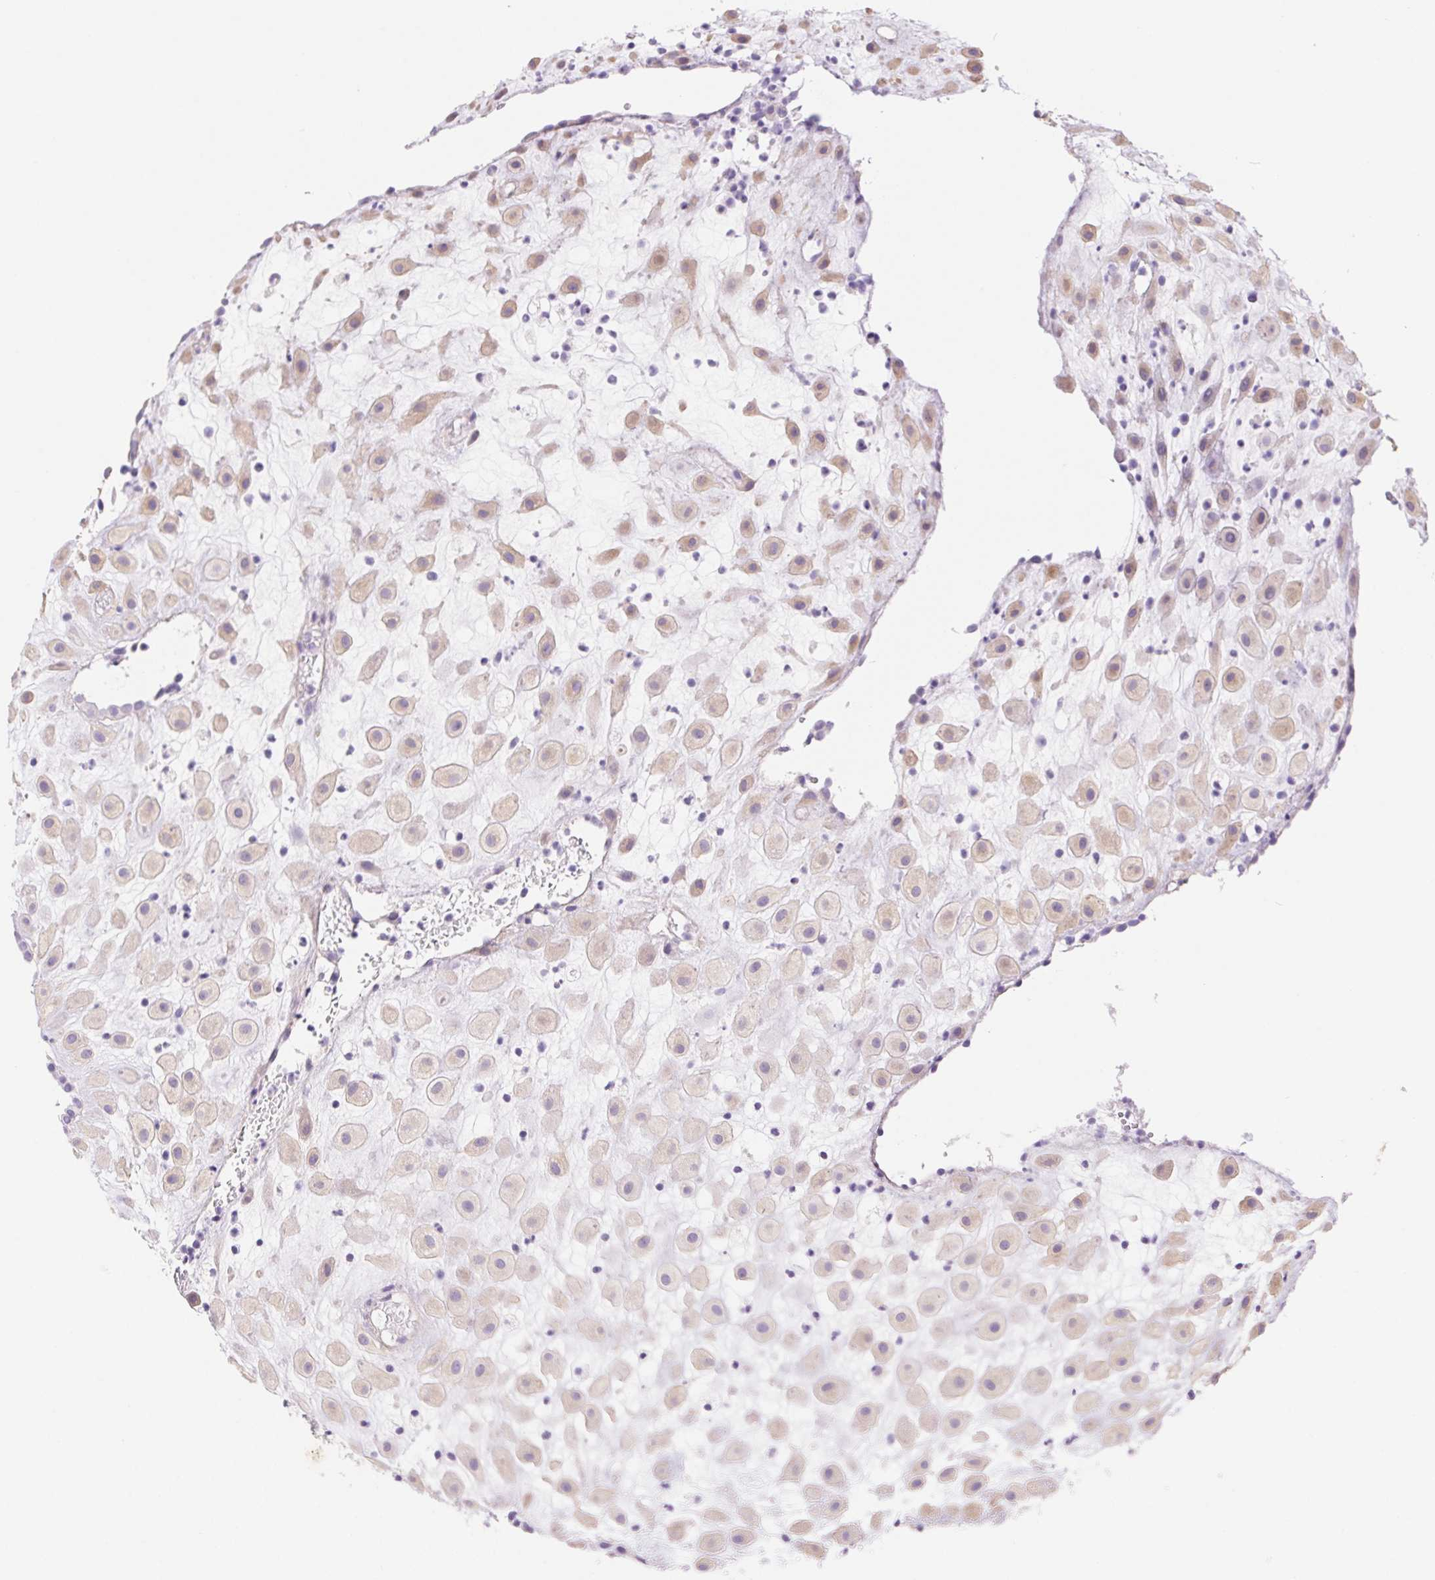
{"staining": {"intensity": "weak", "quantity": "25%-75%", "location": "cytoplasmic/membranous"}, "tissue": "placenta", "cell_type": "Decidual cells", "image_type": "normal", "snomed": [{"axis": "morphology", "description": "Normal tissue, NOS"}, {"axis": "topography", "description": "Placenta"}], "caption": "The histopathology image displays a brown stain indicating the presence of a protein in the cytoplasmic/membranous of decidual cells in placenta.", "gene": "PNLIP", "patient": {"sex": "female", "age": 24}}